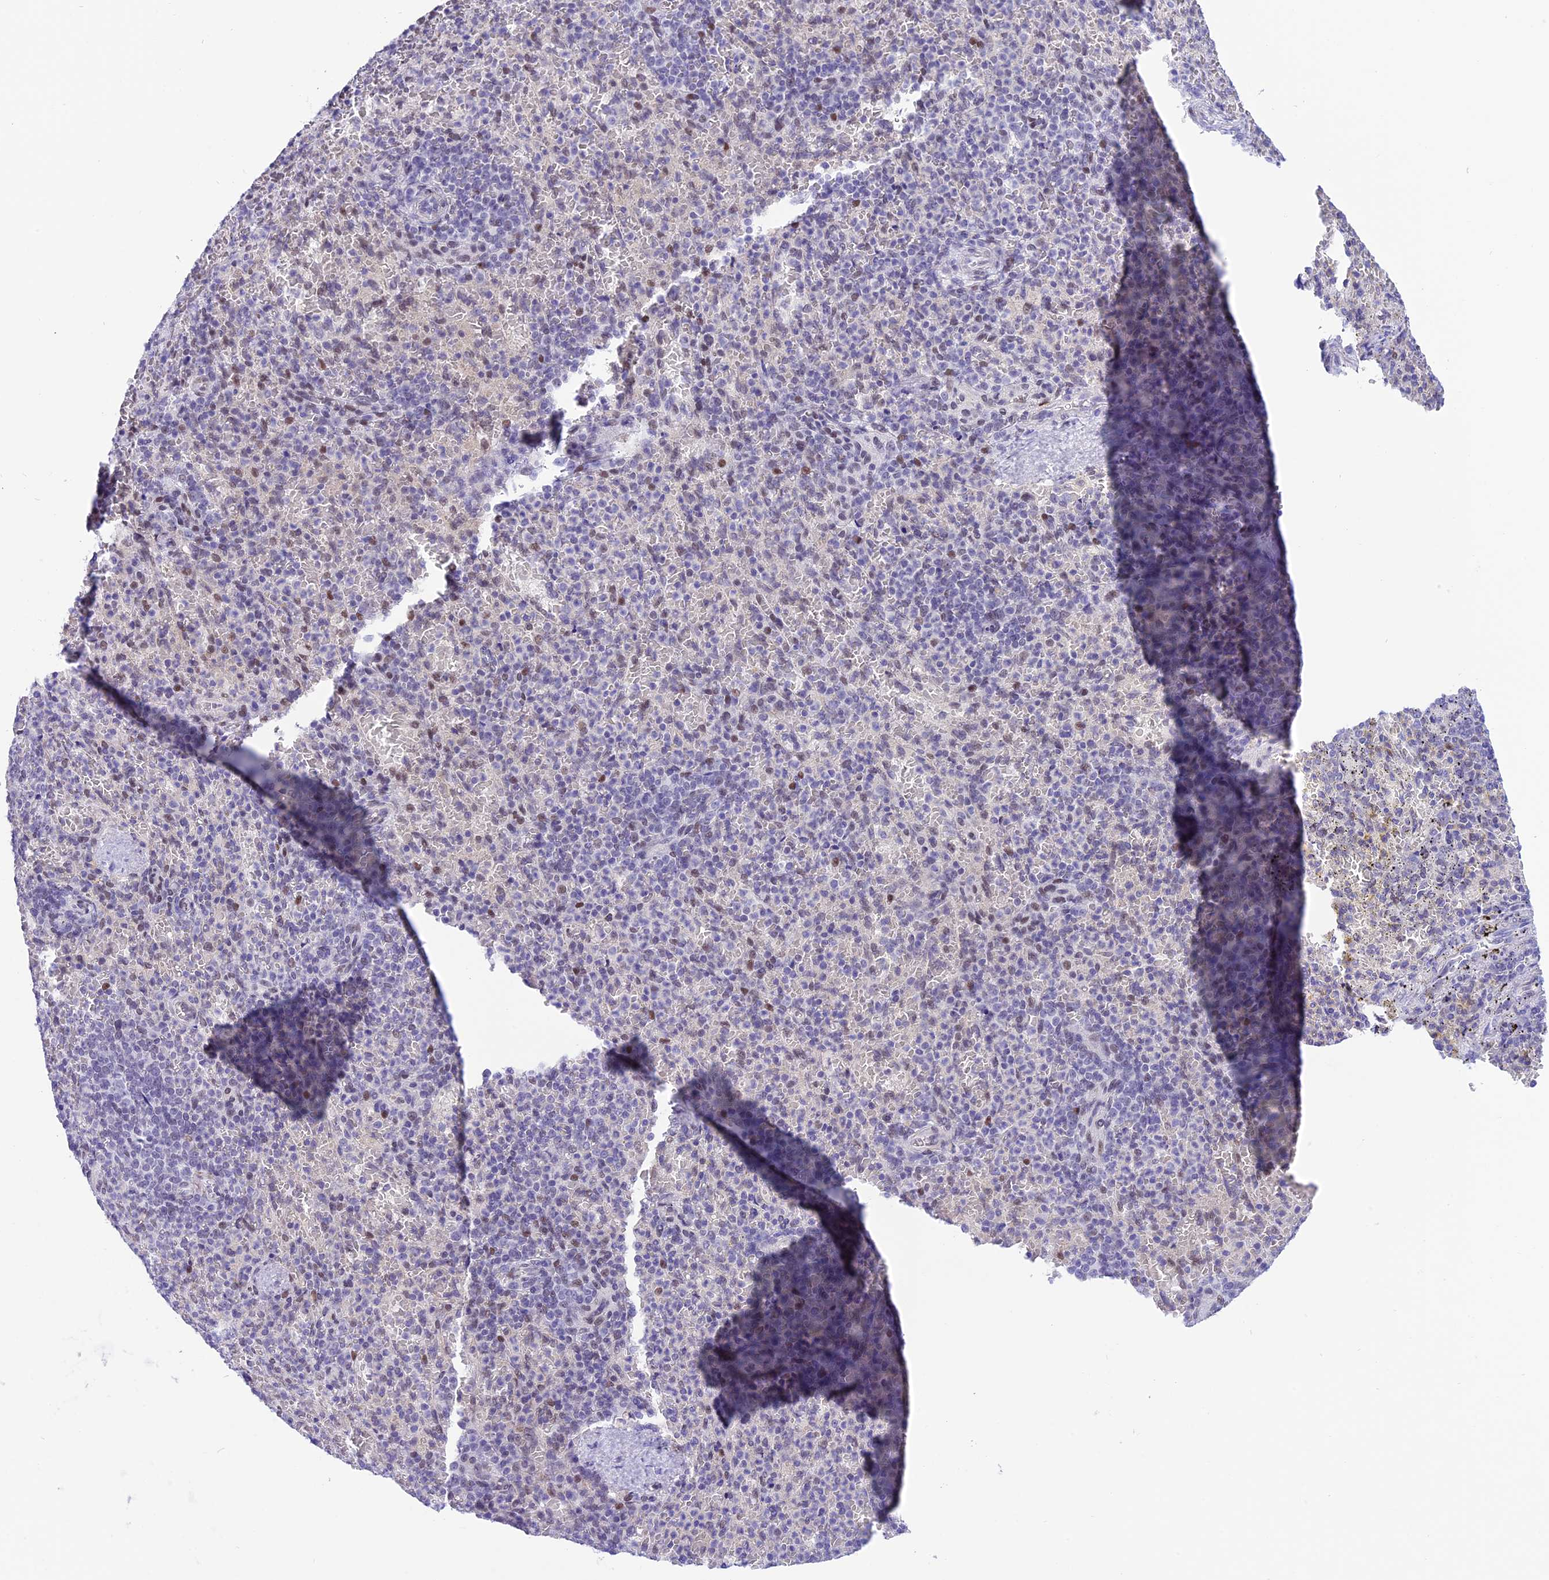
{"staining": {"intensity": "weak", "quantity": "<25%", "location": "nuclear"}, "tissue": "spleen", "cell_type": "Cells in red pulp", "image_type": "normal", "snomed": [{"axis": "morphology", "description": "Normal tissue, NOS"}, {"axis": "topography", "description": "Spleen"}], "caption": "An immunohistochemistry (IHC) micrograph of benign spleen is shown. There is no staining in cells in red pulp of spleen.", "gene": "RPS6KB1", "patient": {"sex": "female", "age": 74}}